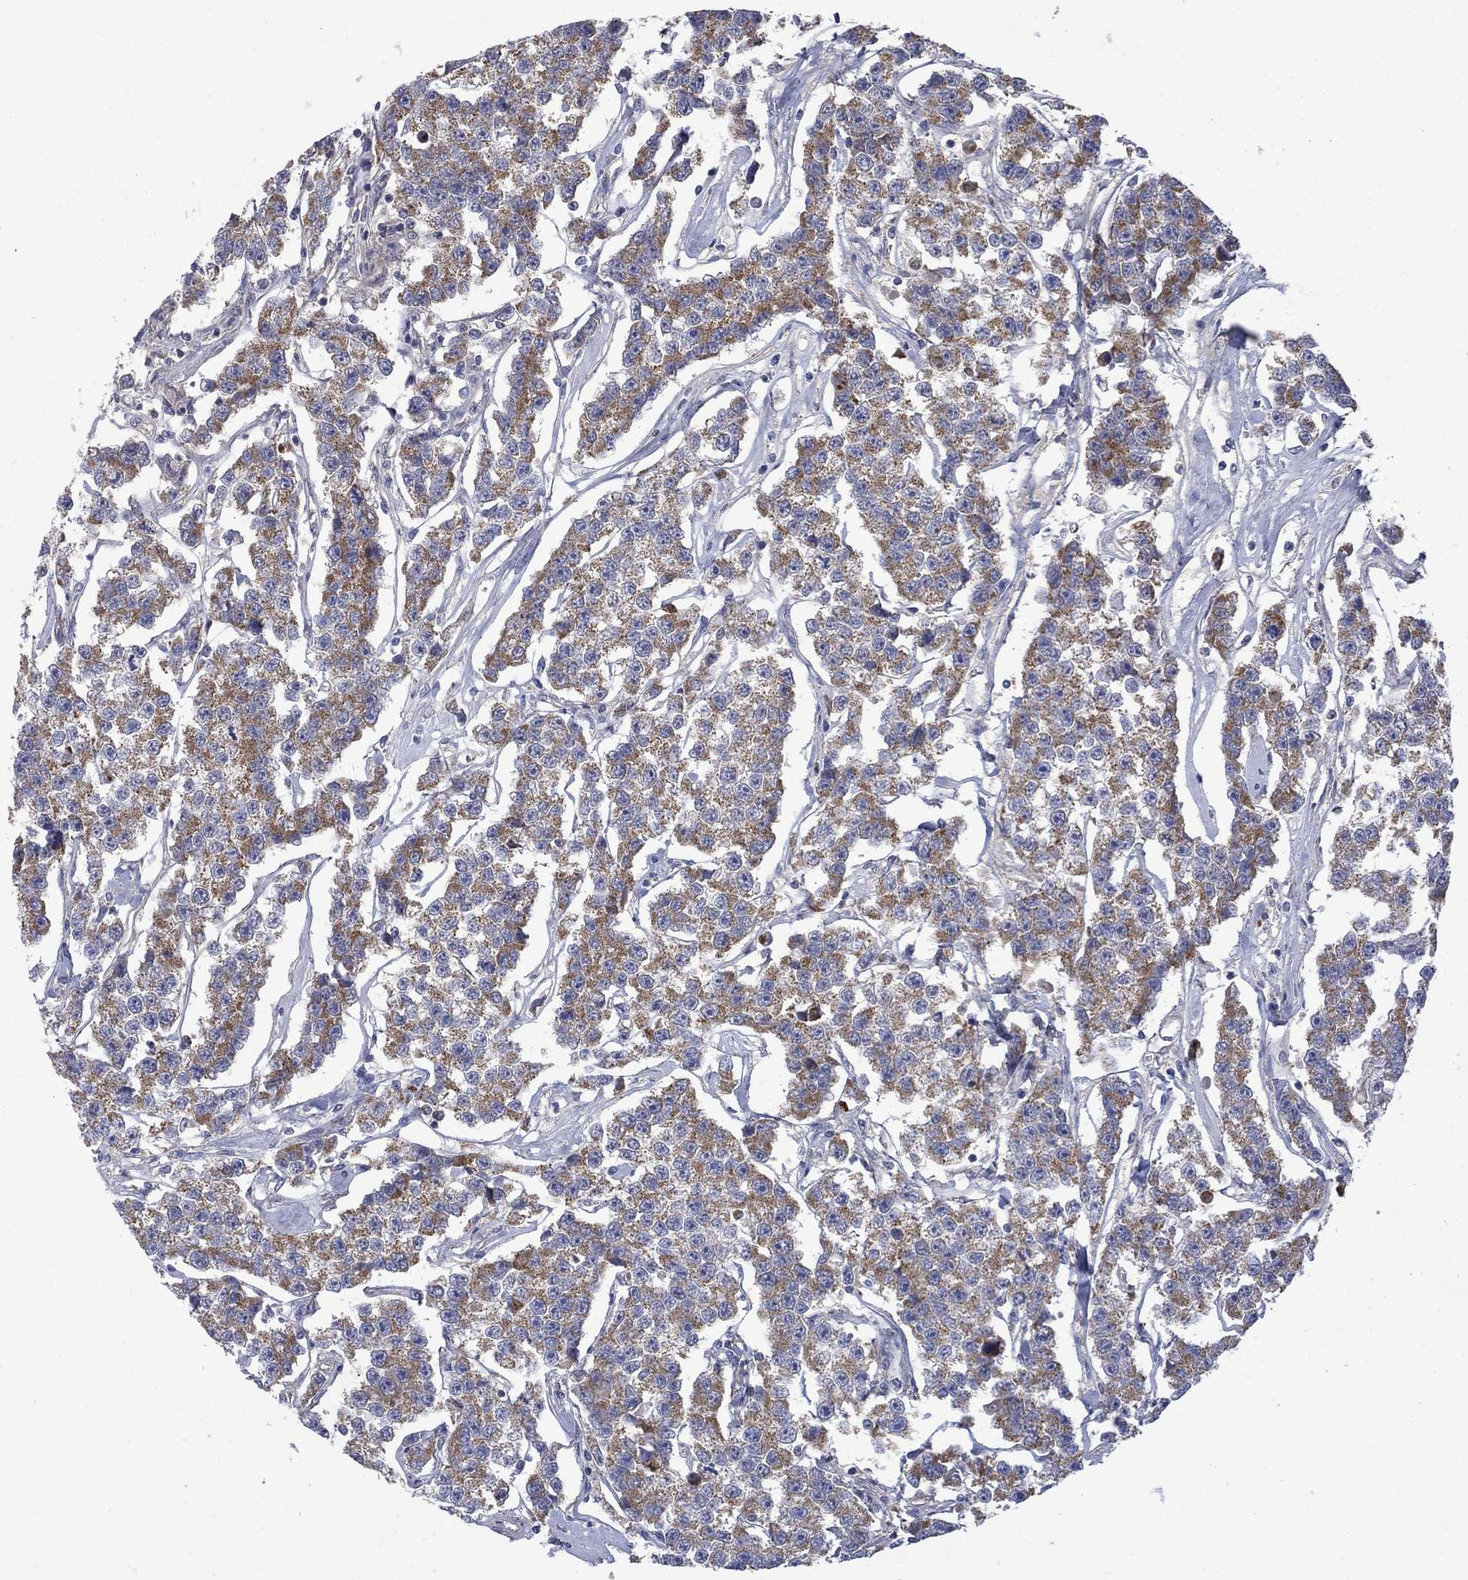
{"staining": {"intensity": "moderate", "quantity": ">75%", "location": "cytoplasmic/membranous"}, "tissue": "testis cancer", "cell_type": "Tumor cells", "image_type": "cancer", "snomed": [{"axis": "morphology", "description": "Seminoma, NOS"}, {"axis": "topography", "description": "Testis"}], "caption": "Brown immunohistochemical staining in human testis seminoma demonstrates moderate cytoplasmic/membranous expression in about >75% of tumor cells. (DAB (3,3'-diaminobenzidine) IHC with brightfield microscopy, high magnification).", "gene": "HSPA12A", "patient": {"sex": "male", "age": 59}}